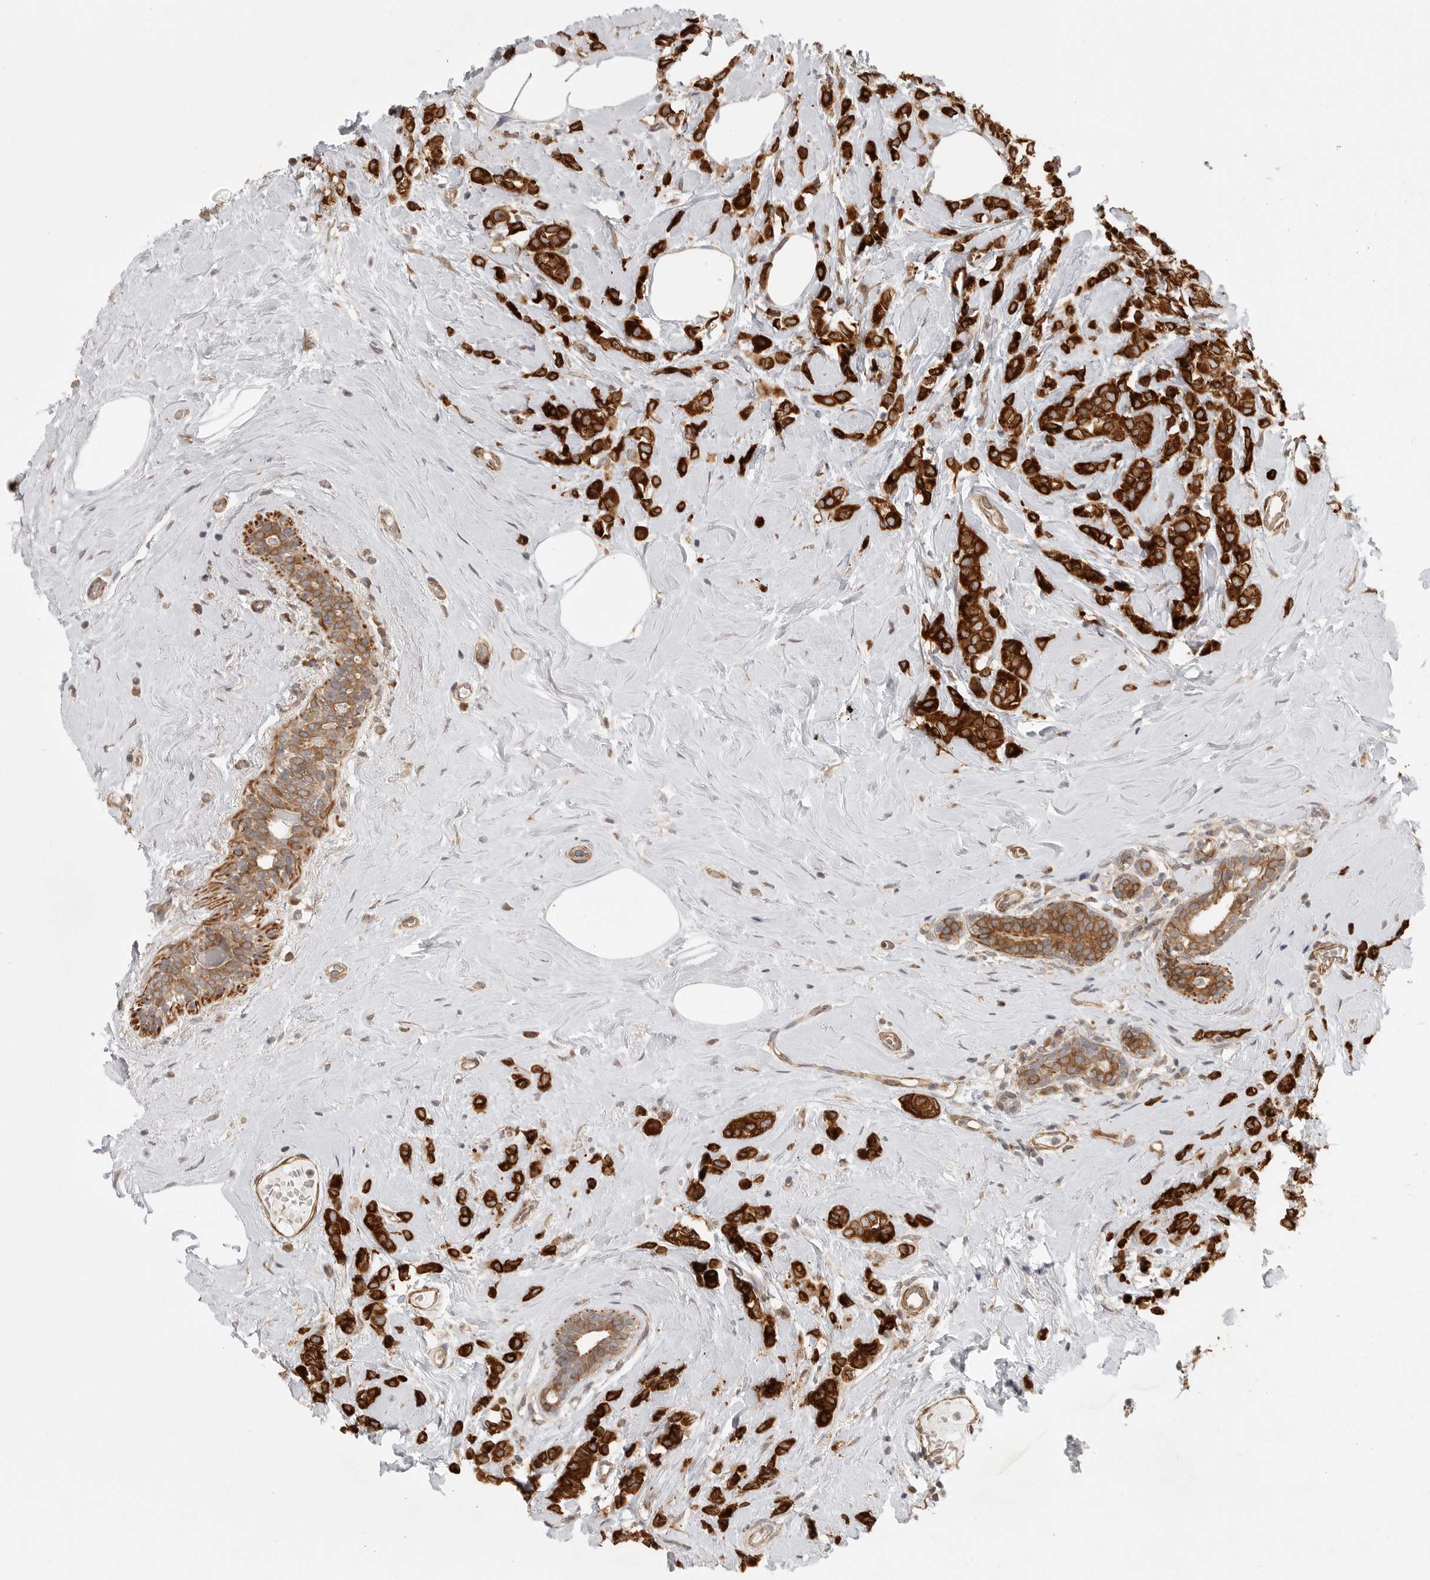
{"staining": {"intensity": "strong", "quantity": ">75%", "location": "cytoplasmic/membranous"}, "tissue": "breast cancer", "cell_type": "Tumor cells", "image_type": "cancer", "snomed": [{"axis": "morphology", "description": "Lobular carcinoma"}, {"axis": "topography", "description": "Breast"}], "caption": "There is high levels of strong cytoplasmic/membranous staining in tumor cells of lobular carcinoma (breast), as demonstrated by immunohistochemical staining (brown color).", "gene": "CERS2", "patient": {"sex": "female", "age": 47}}